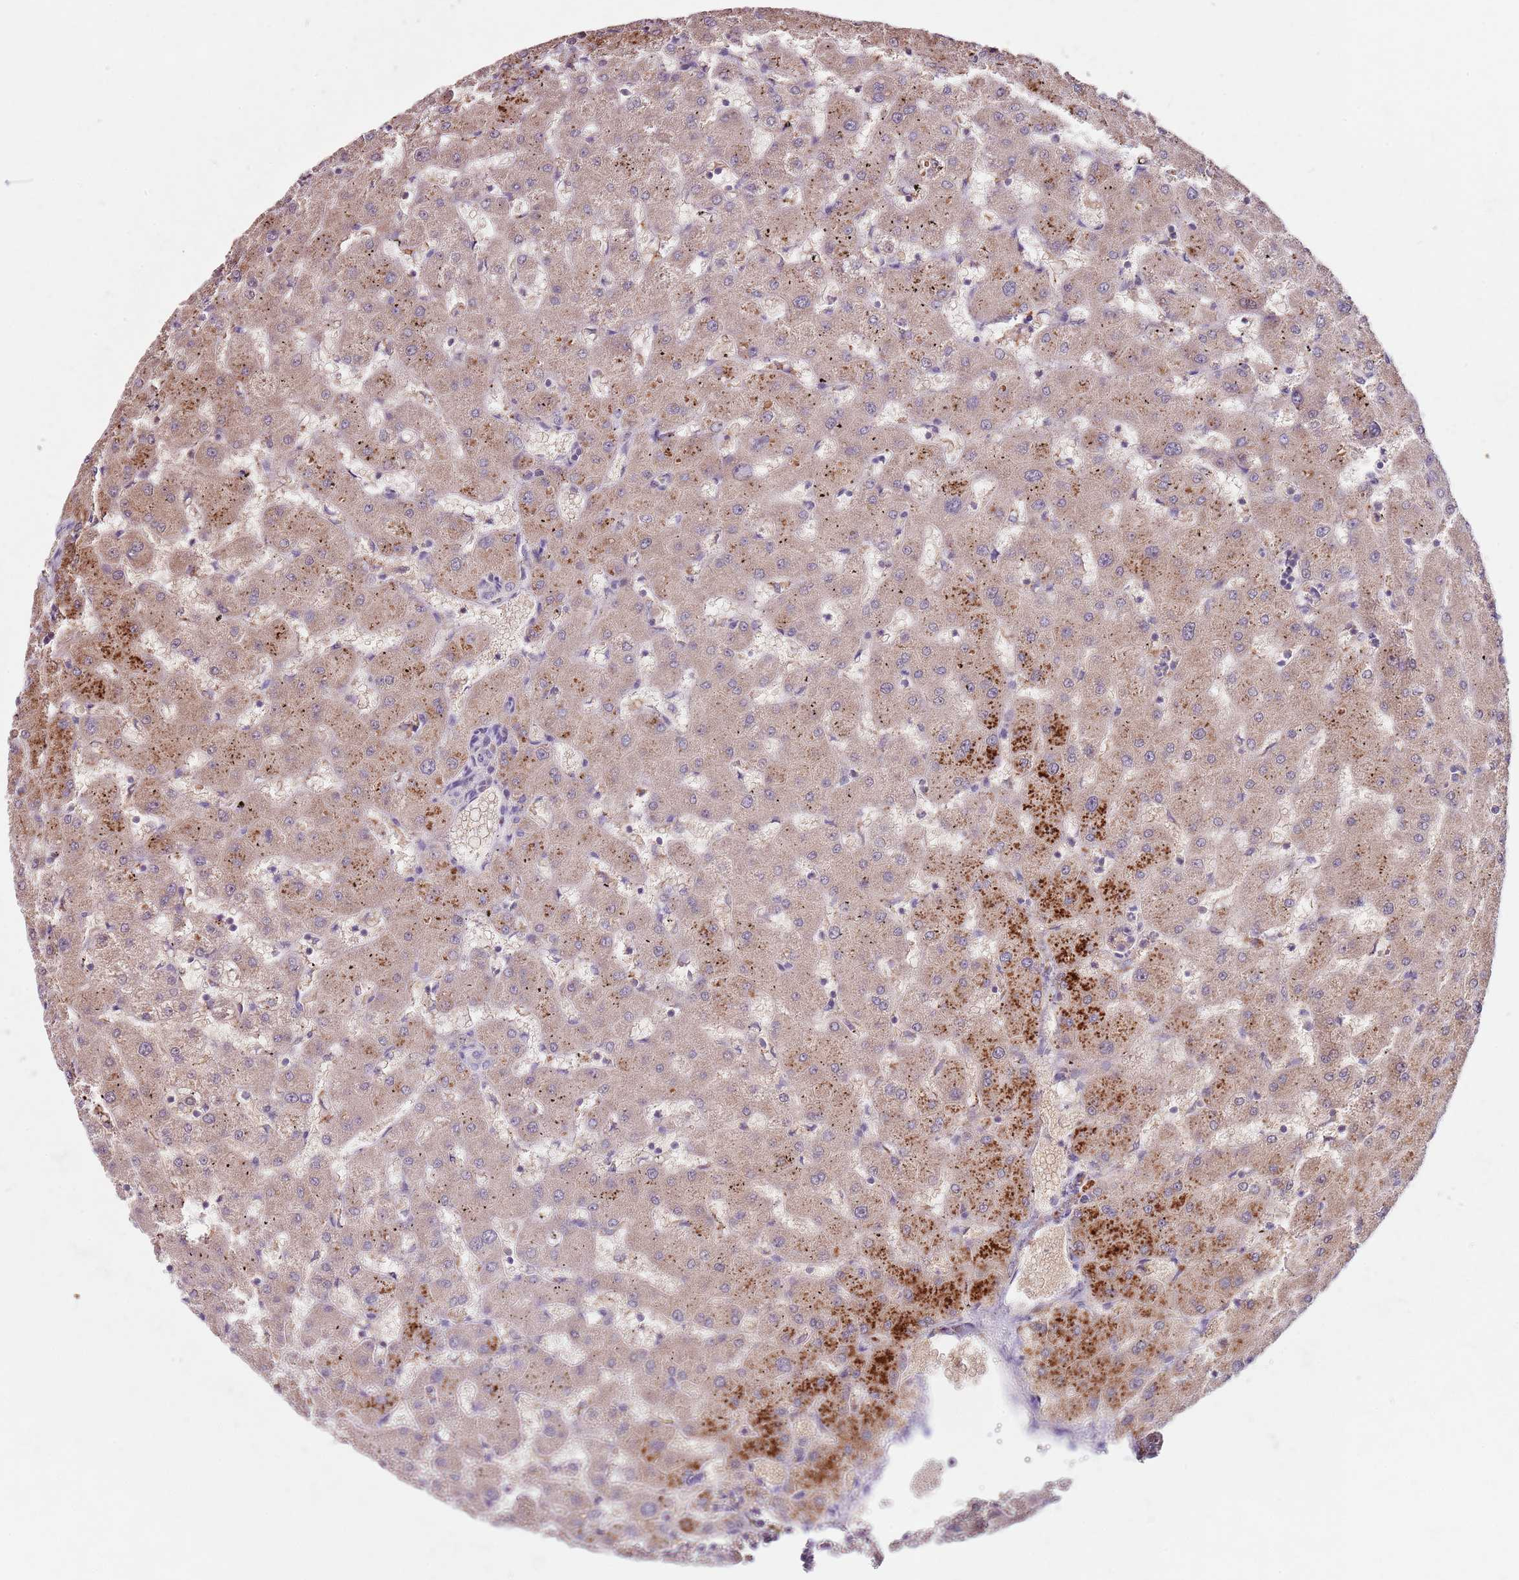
{"staining": {"intensity": "negative", "quantity": "none", "location": "none"}, "tissue": "liver", "cell_type": "Cholangiocytes", "image_type": "normal", "snomed": [{"axis": "morphology", "description": "Normal tissue, NOS"}, {"axis": "topography", "description": "Liver"}], "caption": "DAB (3,3'-diaminobenzidine) immunohistochemical staining of normal human liver reveals no significant positivity in cholangiocytes.", "gene": "NRDE2", "patient": {"sex": "female", "age": 63}}